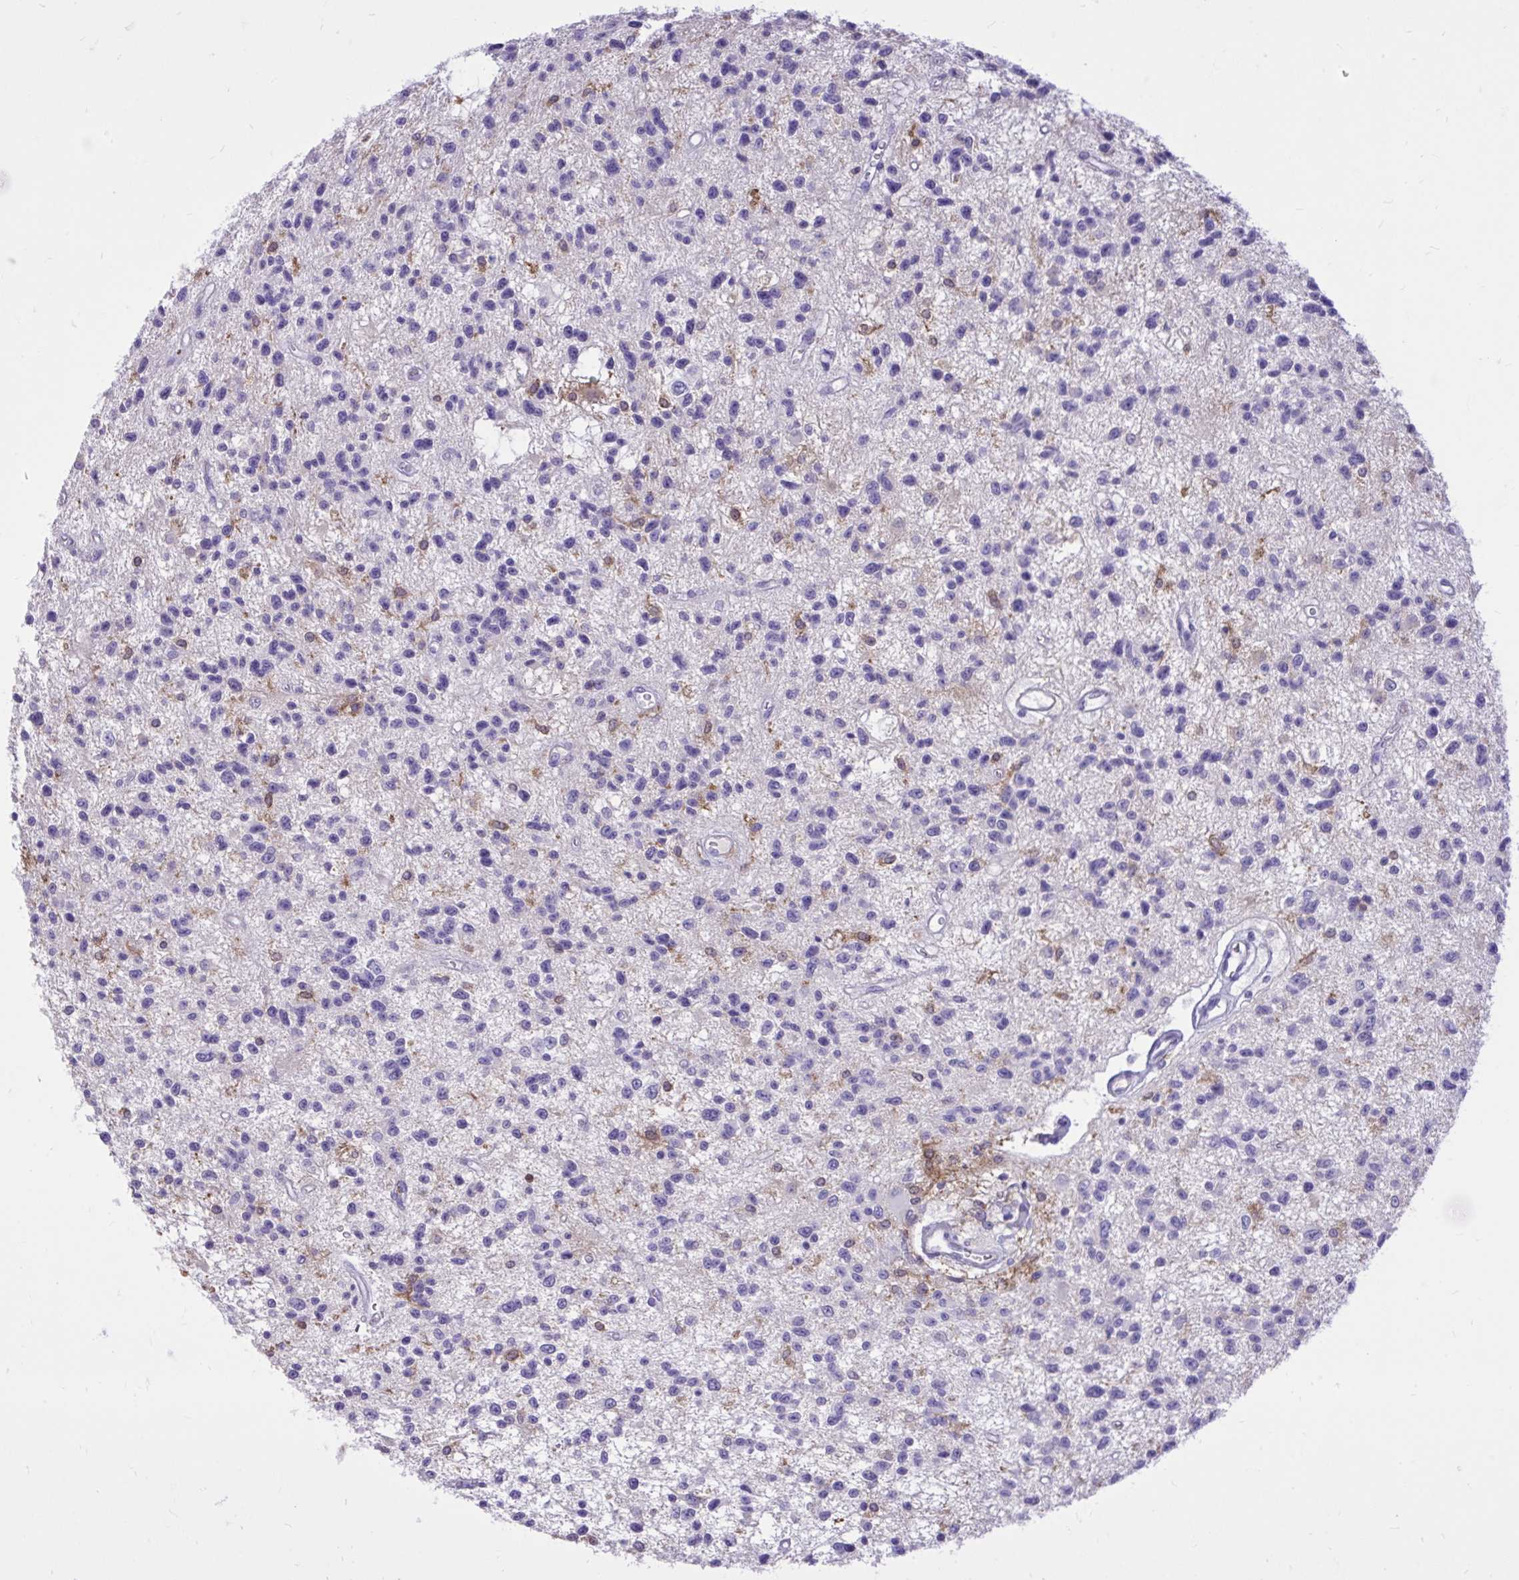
{"staining": {"intensity": "negative", "quantity": "none", "location": "none"}, "tissue": "glioma", "cell_type": "Tumor cells", "image_type": "cancer", "snomed": [{"axis": "morphology", "description": "Glioma, malignant, Low grade"}, {"axis": "topography", "description": "Brain"}], "caption": "High magnification brightfield microscopy of glioma stained with DAB (brown) and counterstained with hematoxylin (blue): tumor cells show no significant positivity. (IHC, brightfield microscopy, high magnification).", "gene": "TLR7", "patient": {"sex": "male", "age": 43}}